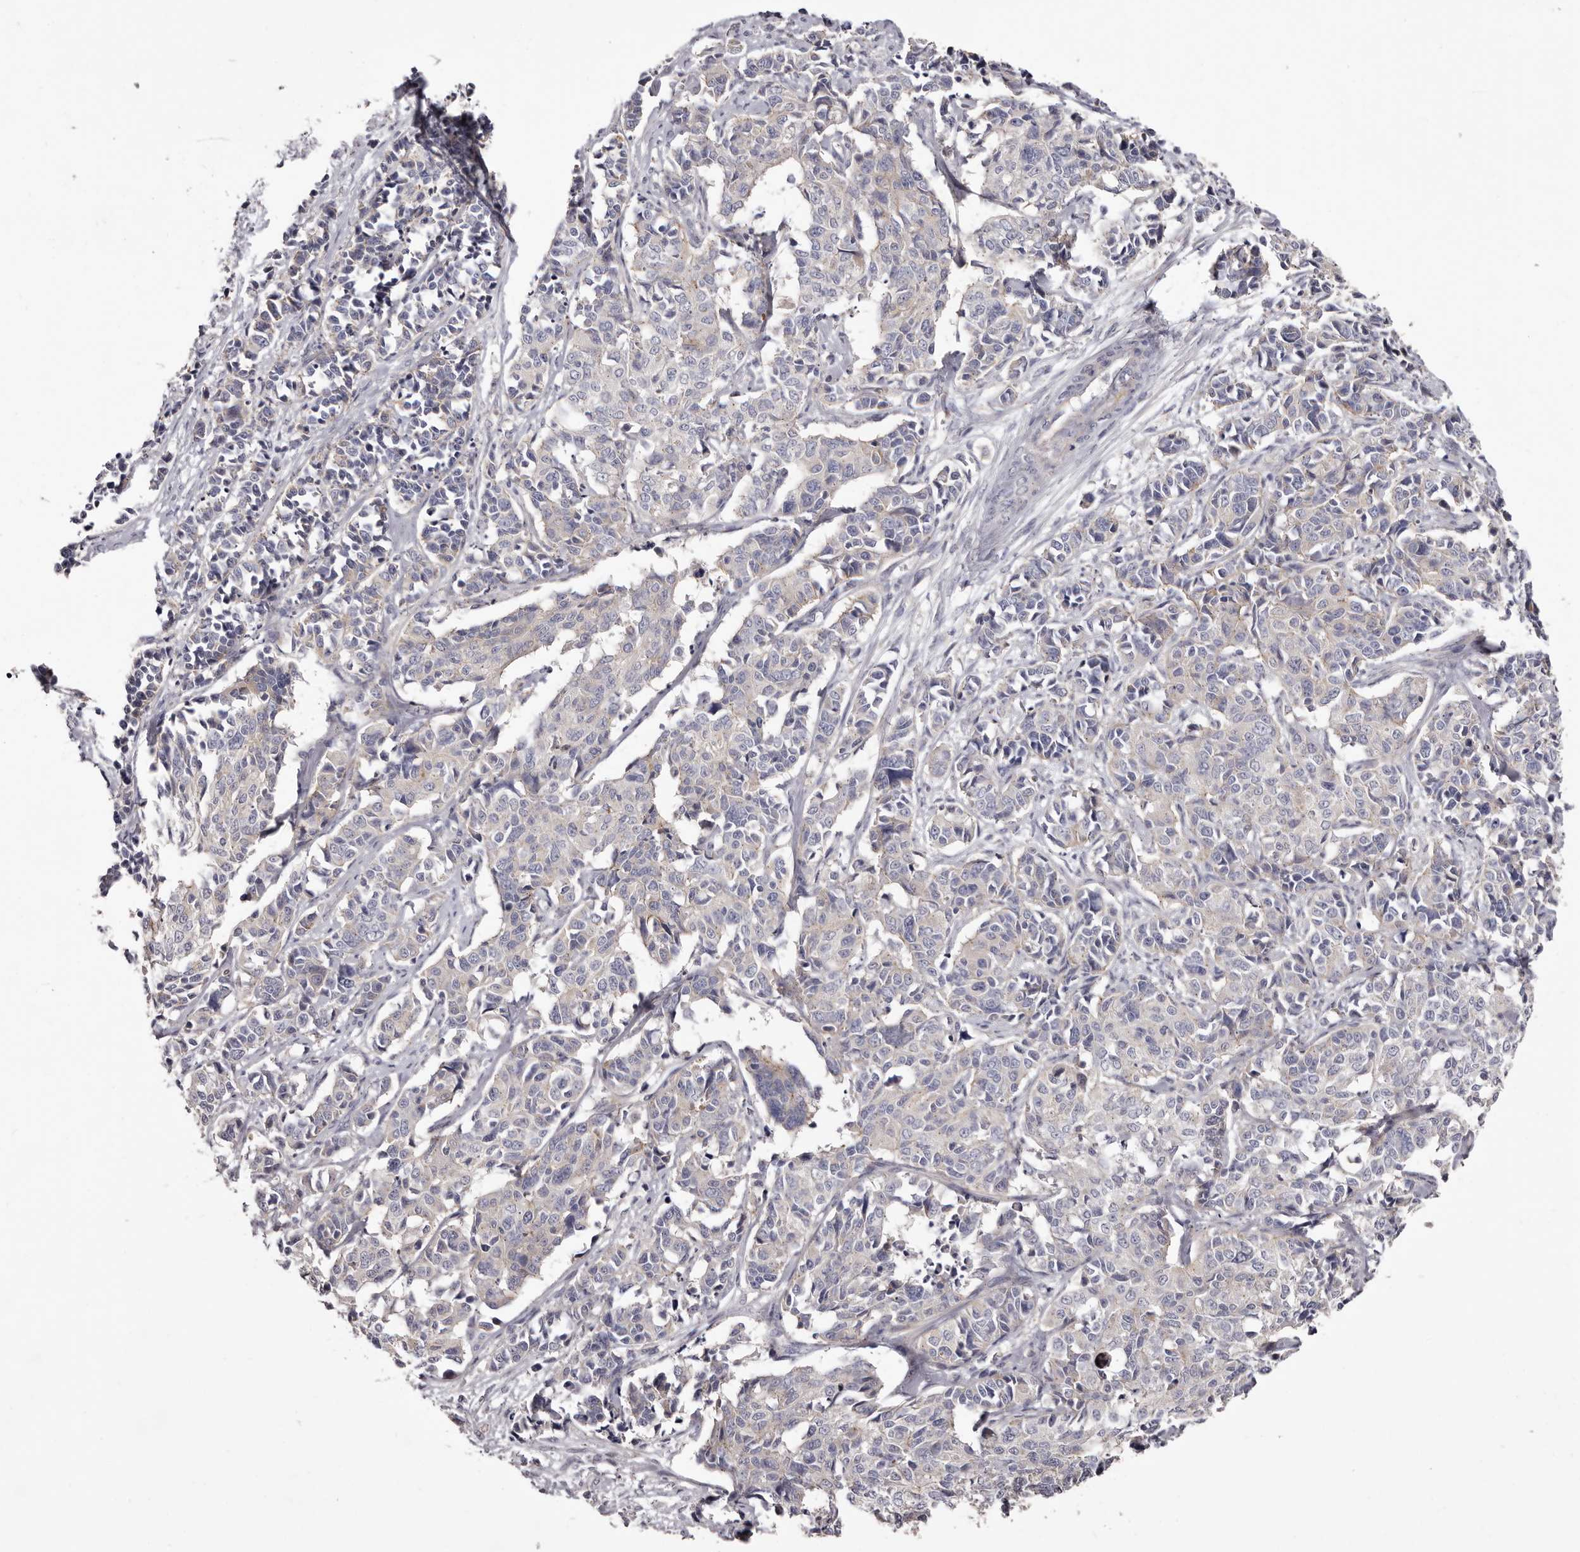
{"staining": {"intensity": "negative", "quantity": "none", "location": "none"}, "tissue": "cervical cancer", "cell_type": "Tumor cells", "image_type": "cancer", "snomed": [{"axis": "morphology", "description": "Normal tissue, NOS"}, {"axis": "morphology", "description": "Squamous cell carcinoma, NOS"}, {"axis": "topography", "description": "Cervix"}], "caption": "Protein analysis of cervical cancer displays no significant positivity in tumor cells.", "gene": "PEG10", "patient": {"sex": "female", "age": 35}}